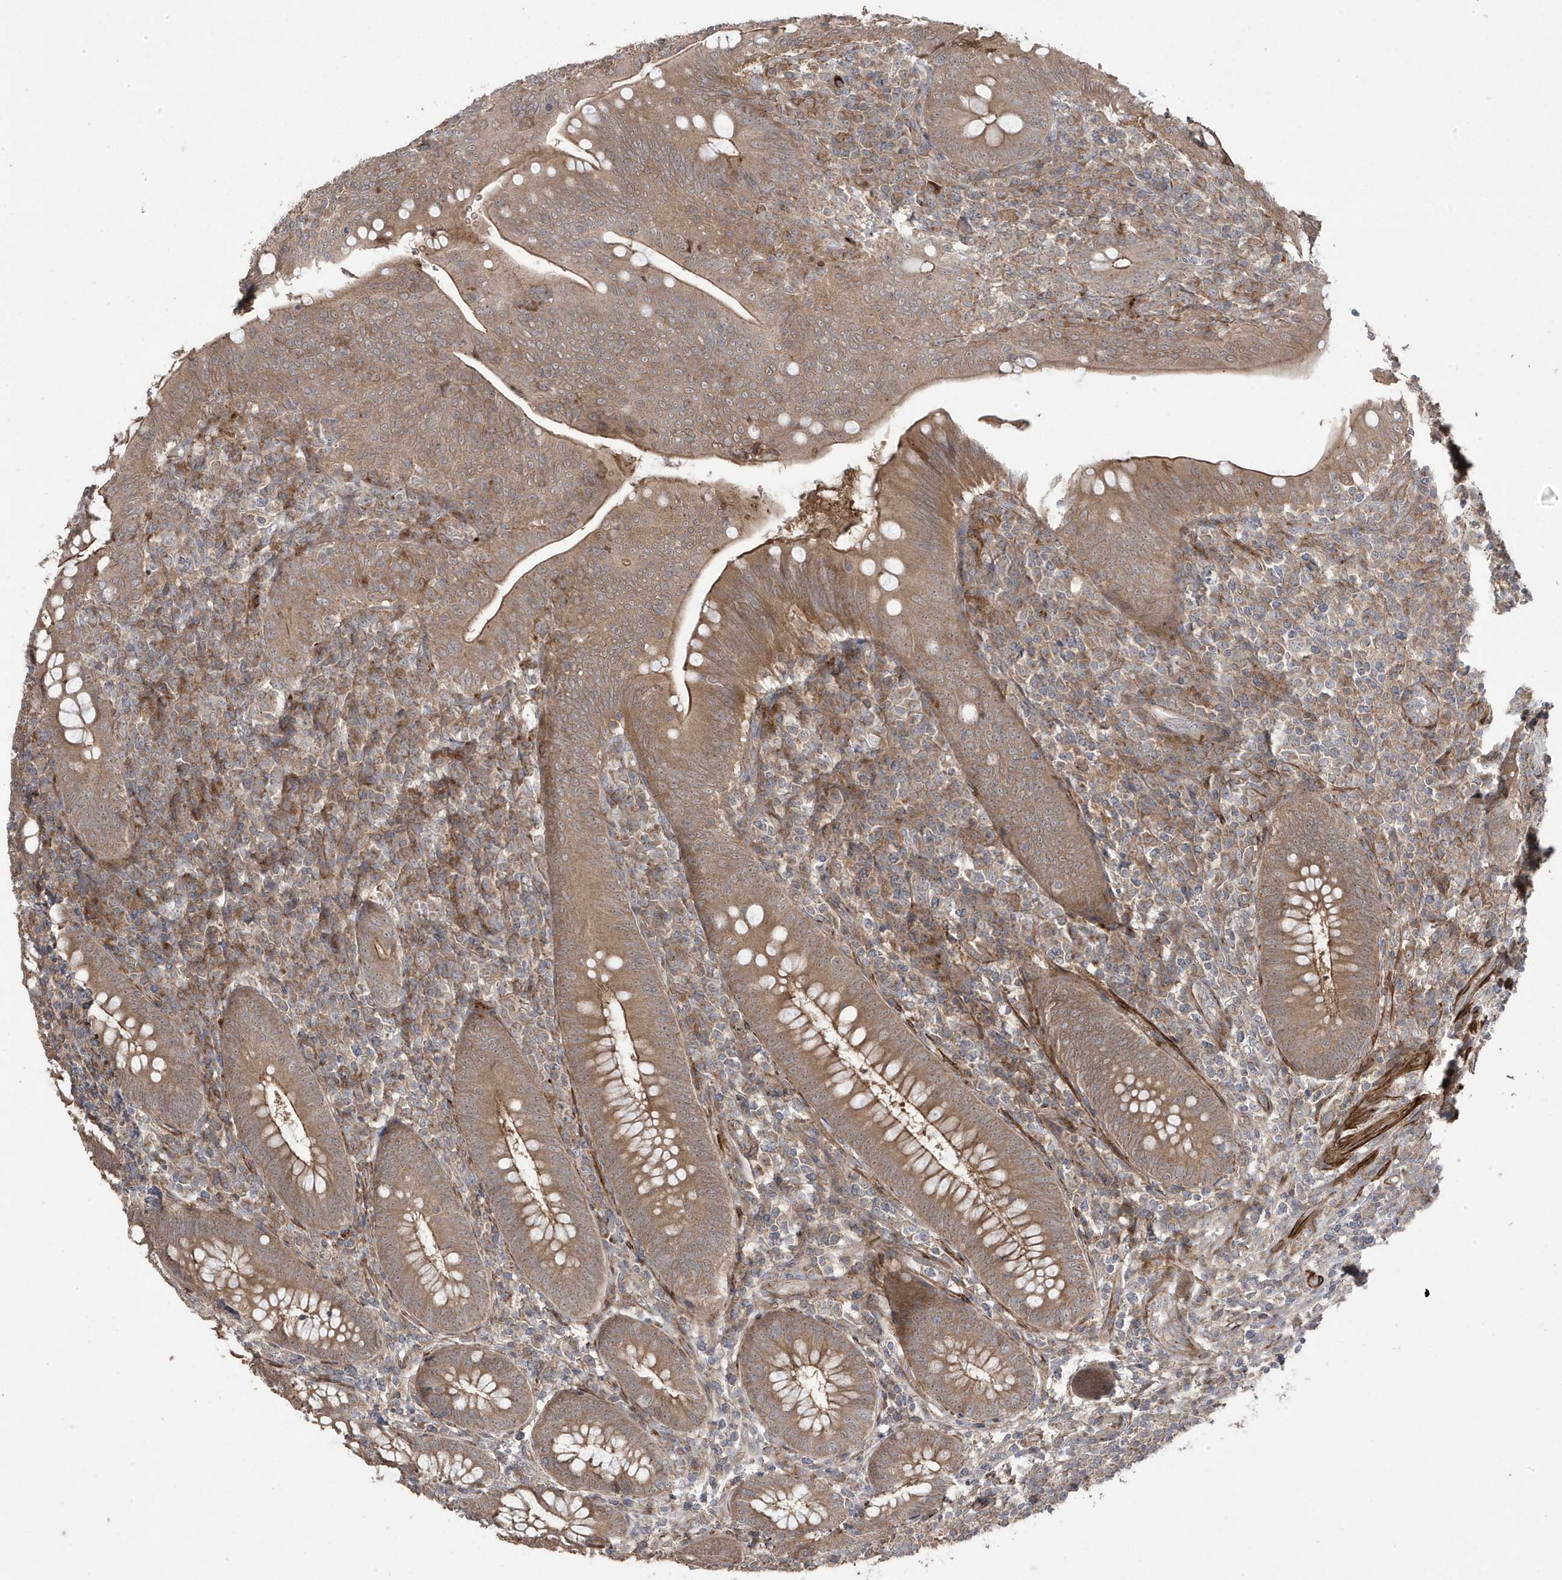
{"staining": {"intensity": "strong", "quantity": "25%-75%", "location": "cytoplasmic/membranous"}, "tissue": "appendix", "cell_type": "Glandular cells", "image_type": "normal", "snomed": [{"axis": "morphology", "description": "Normal tissue, NOS"}, {"axis": "topography", "description": "Appendix"}], "caption": "Protein expression analysis of benign human appendix reveals strong cytoplasmic/membranous positivity in approximately 25%-75% of glandular cells. (Stains: DAB (3,3'-diaminobenzidine) in brown, nuclei in blue, Microscopy: brightfield microscopy at high magnification).", "gene": "CETN3", "patient": {"sex": "male", "age": 14}}